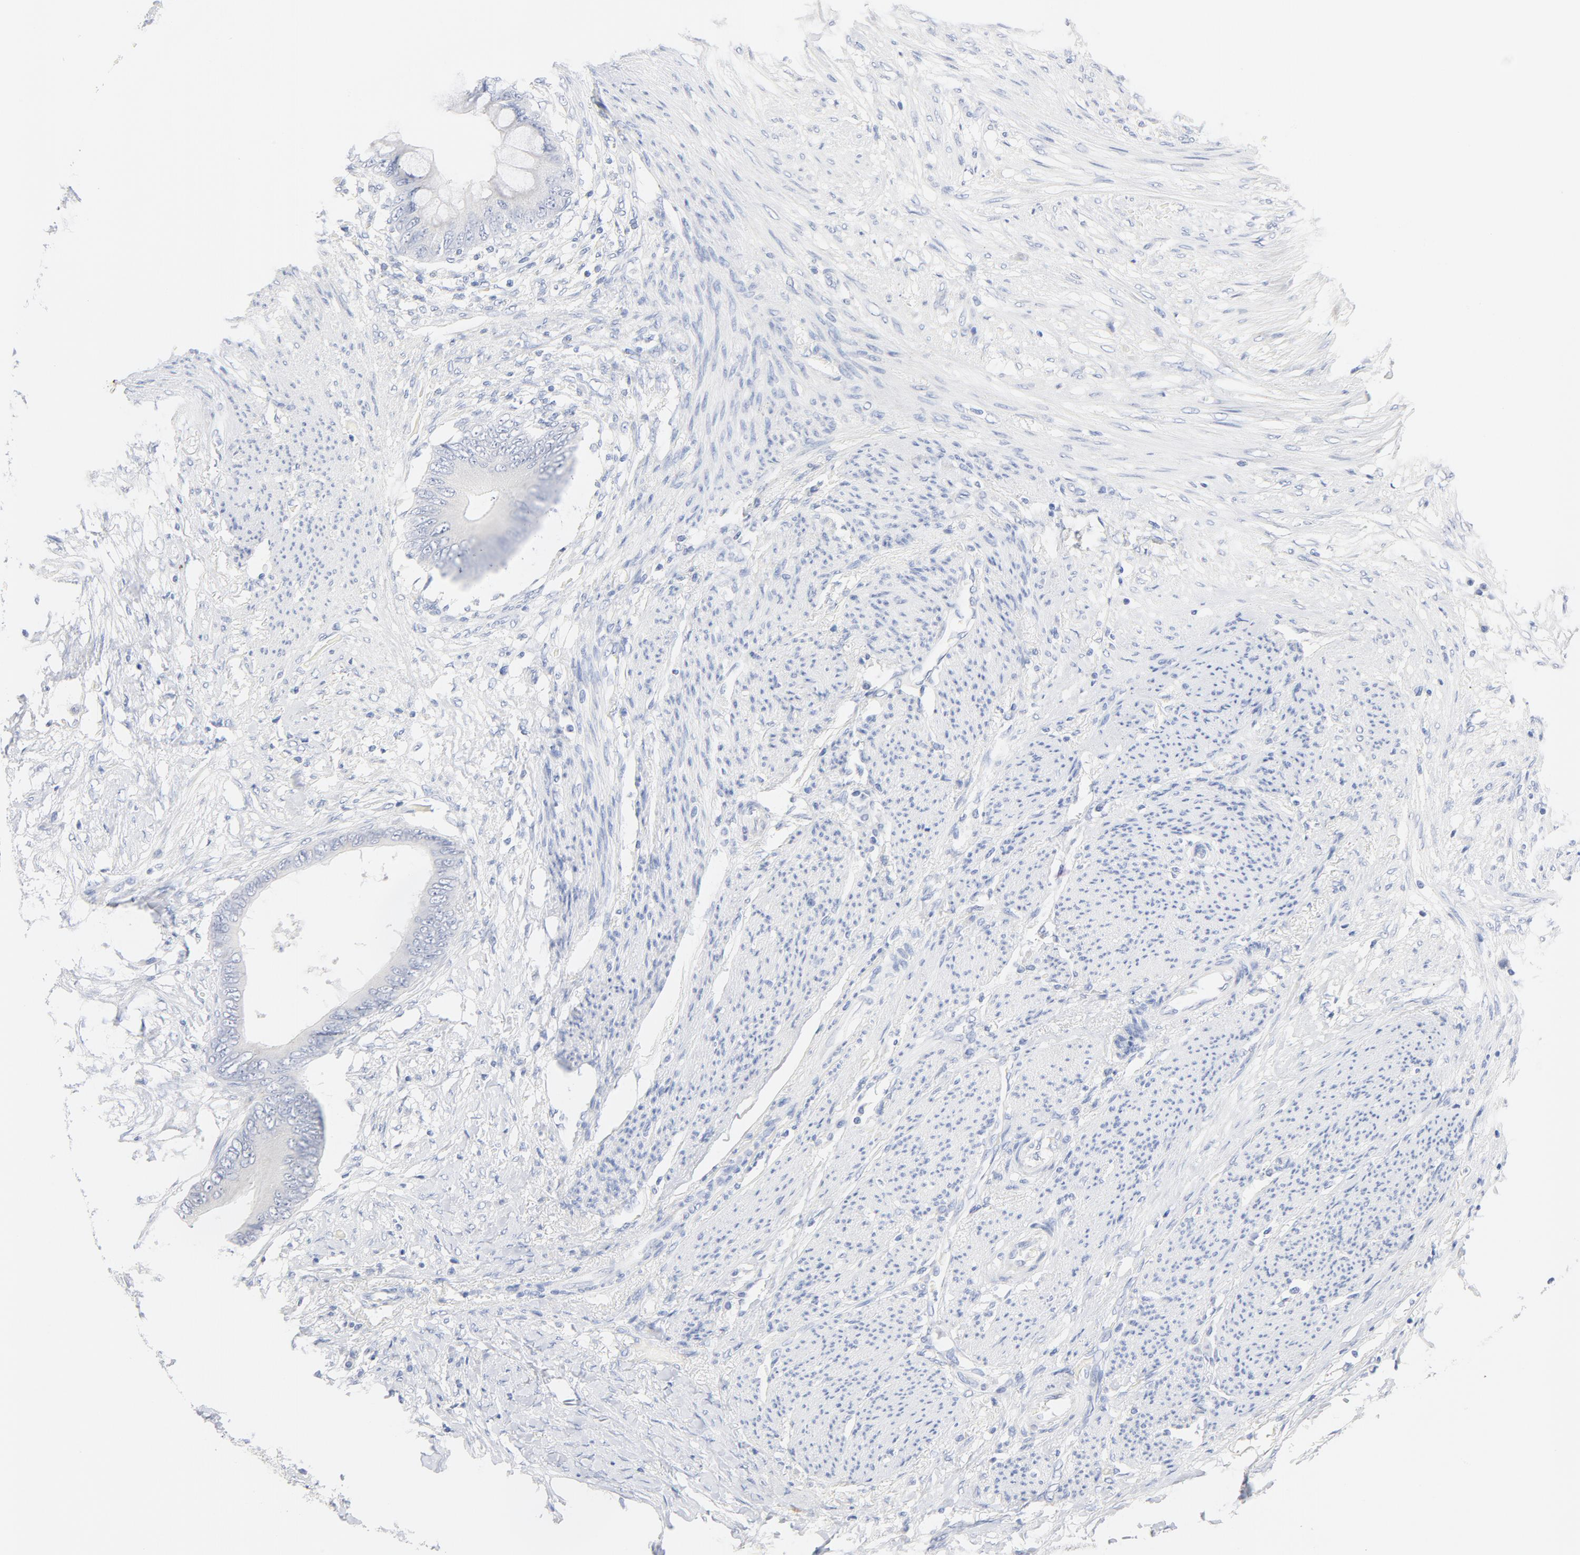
{"staining": {"intensity": "negative", "quantity": "none", "location": "none"}, "tissue": "colorectal cancer", "cell_type": "Tumor cells", "image_type": "cancer", "snomed": [{"axis": "morphology", "description": "Normal tissue, NOS"}, {"axis": "morphology", "description": "Adenocarcinoma, NOS"}, {"axis": "topography", "description": "Rectum"}, {"axis": "topography", "description": "Peripheral nerve tissue"}], "caption": "Protein analysis of colorectal cancer (adenocarcinoma) shows no significant staining in tumor cells.", "gene": "FGFR3", "patient": {"sex": "female", "age": 77}}